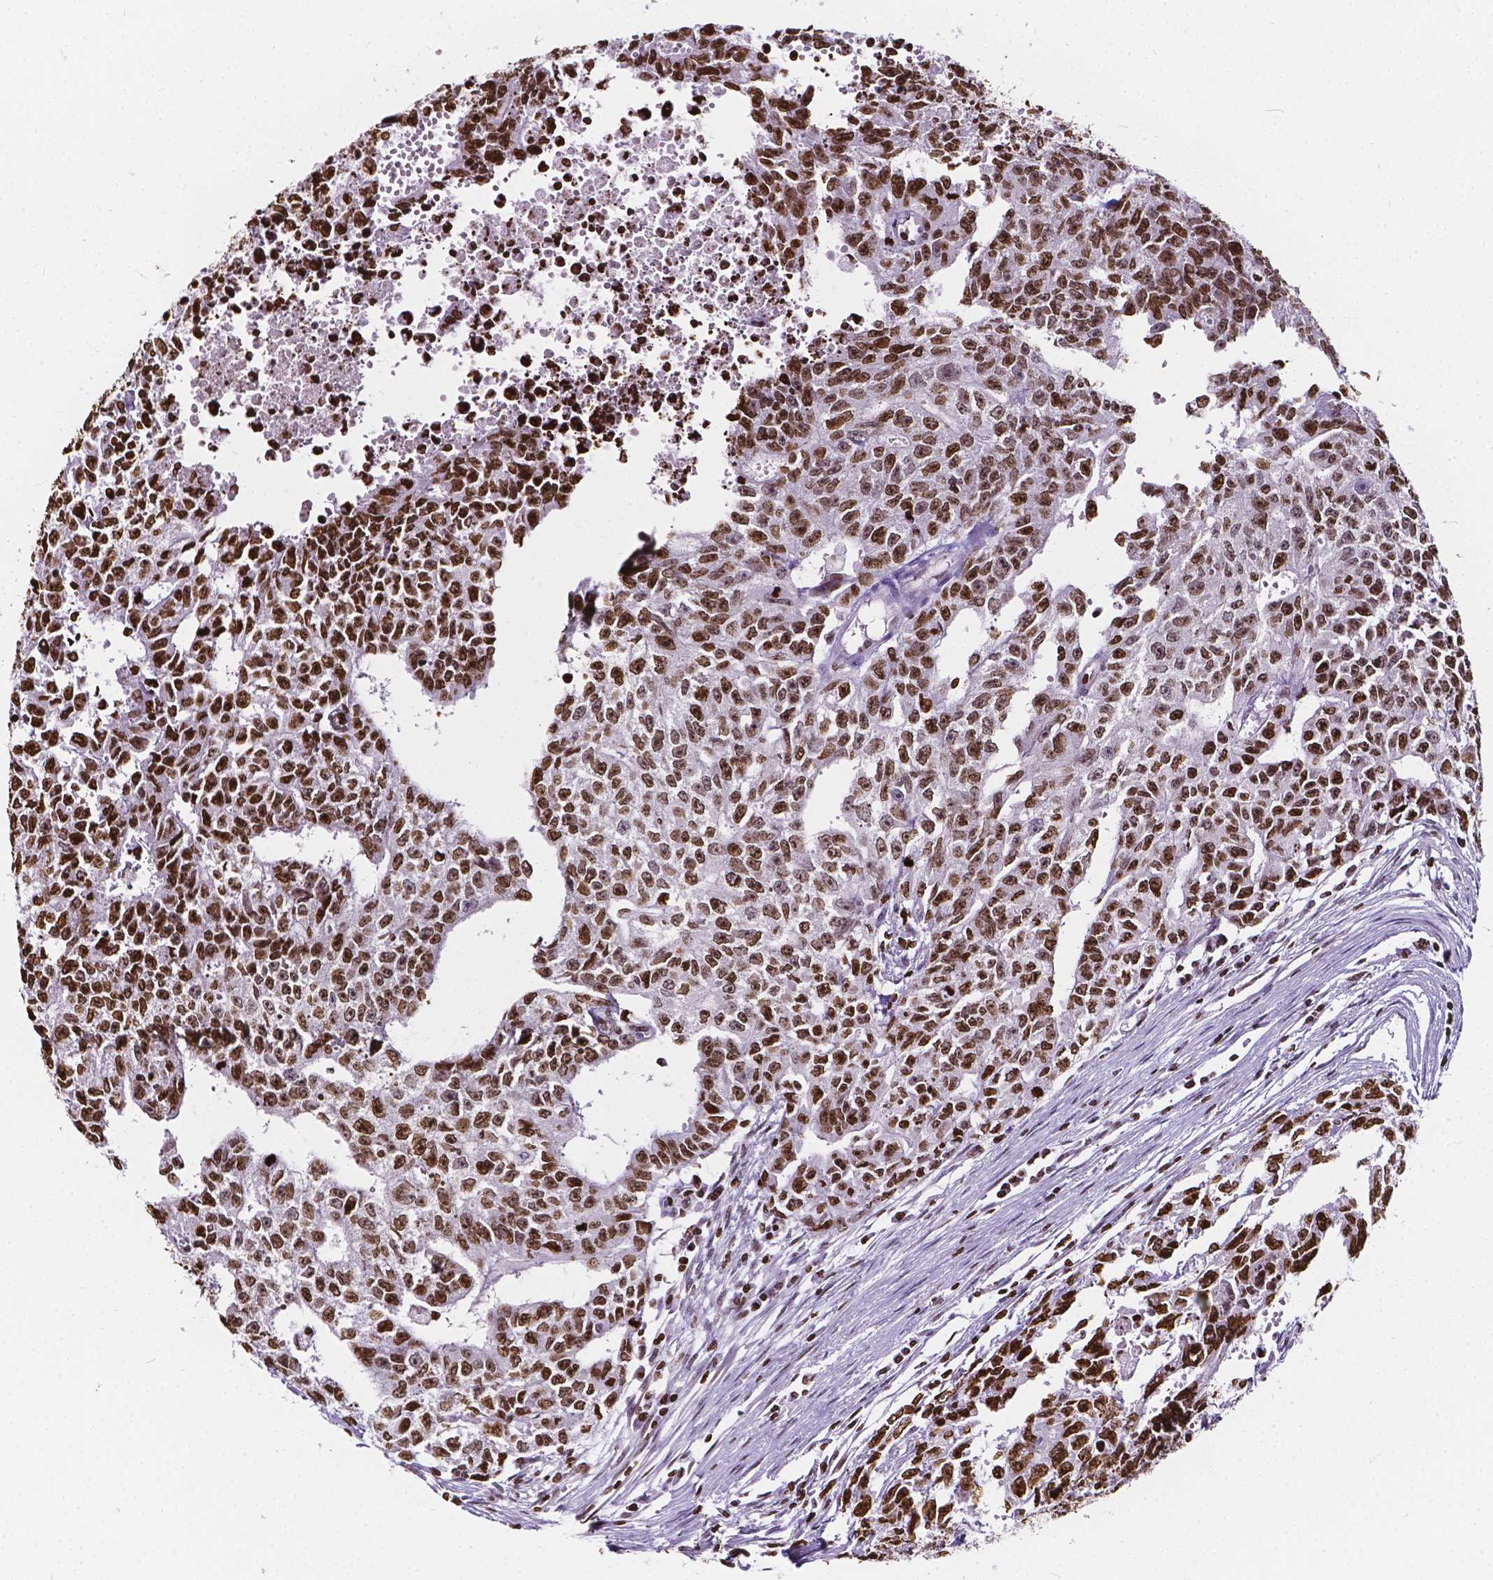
{"staining": {"intensity": "strong", "quantity": ">75%", "location": "nuclear"}, "tissue": "testis cancer", "cell_type": "Tumor cells", "image_type": "cancer", "snomed": [{"axis": "morphology", "description": "Carcinoma, Embryonal, NOS"}, {"axis": "morphology", "description": "Teratoma, malignant, NOS"}, {"axis": "topography", "description": "Testis"}], "caption": "The micrograph exhibits a brown stain indicating the presence of a protein in the nuclear of tumor cells in testis cancer (embryonal carcinoma). (DAB (3,3'-diaminobenzidine) IHC with brightfield microscopy, high magnification).", "gene": "CBY3", "patient": {"sex": "male", "age": 24}}